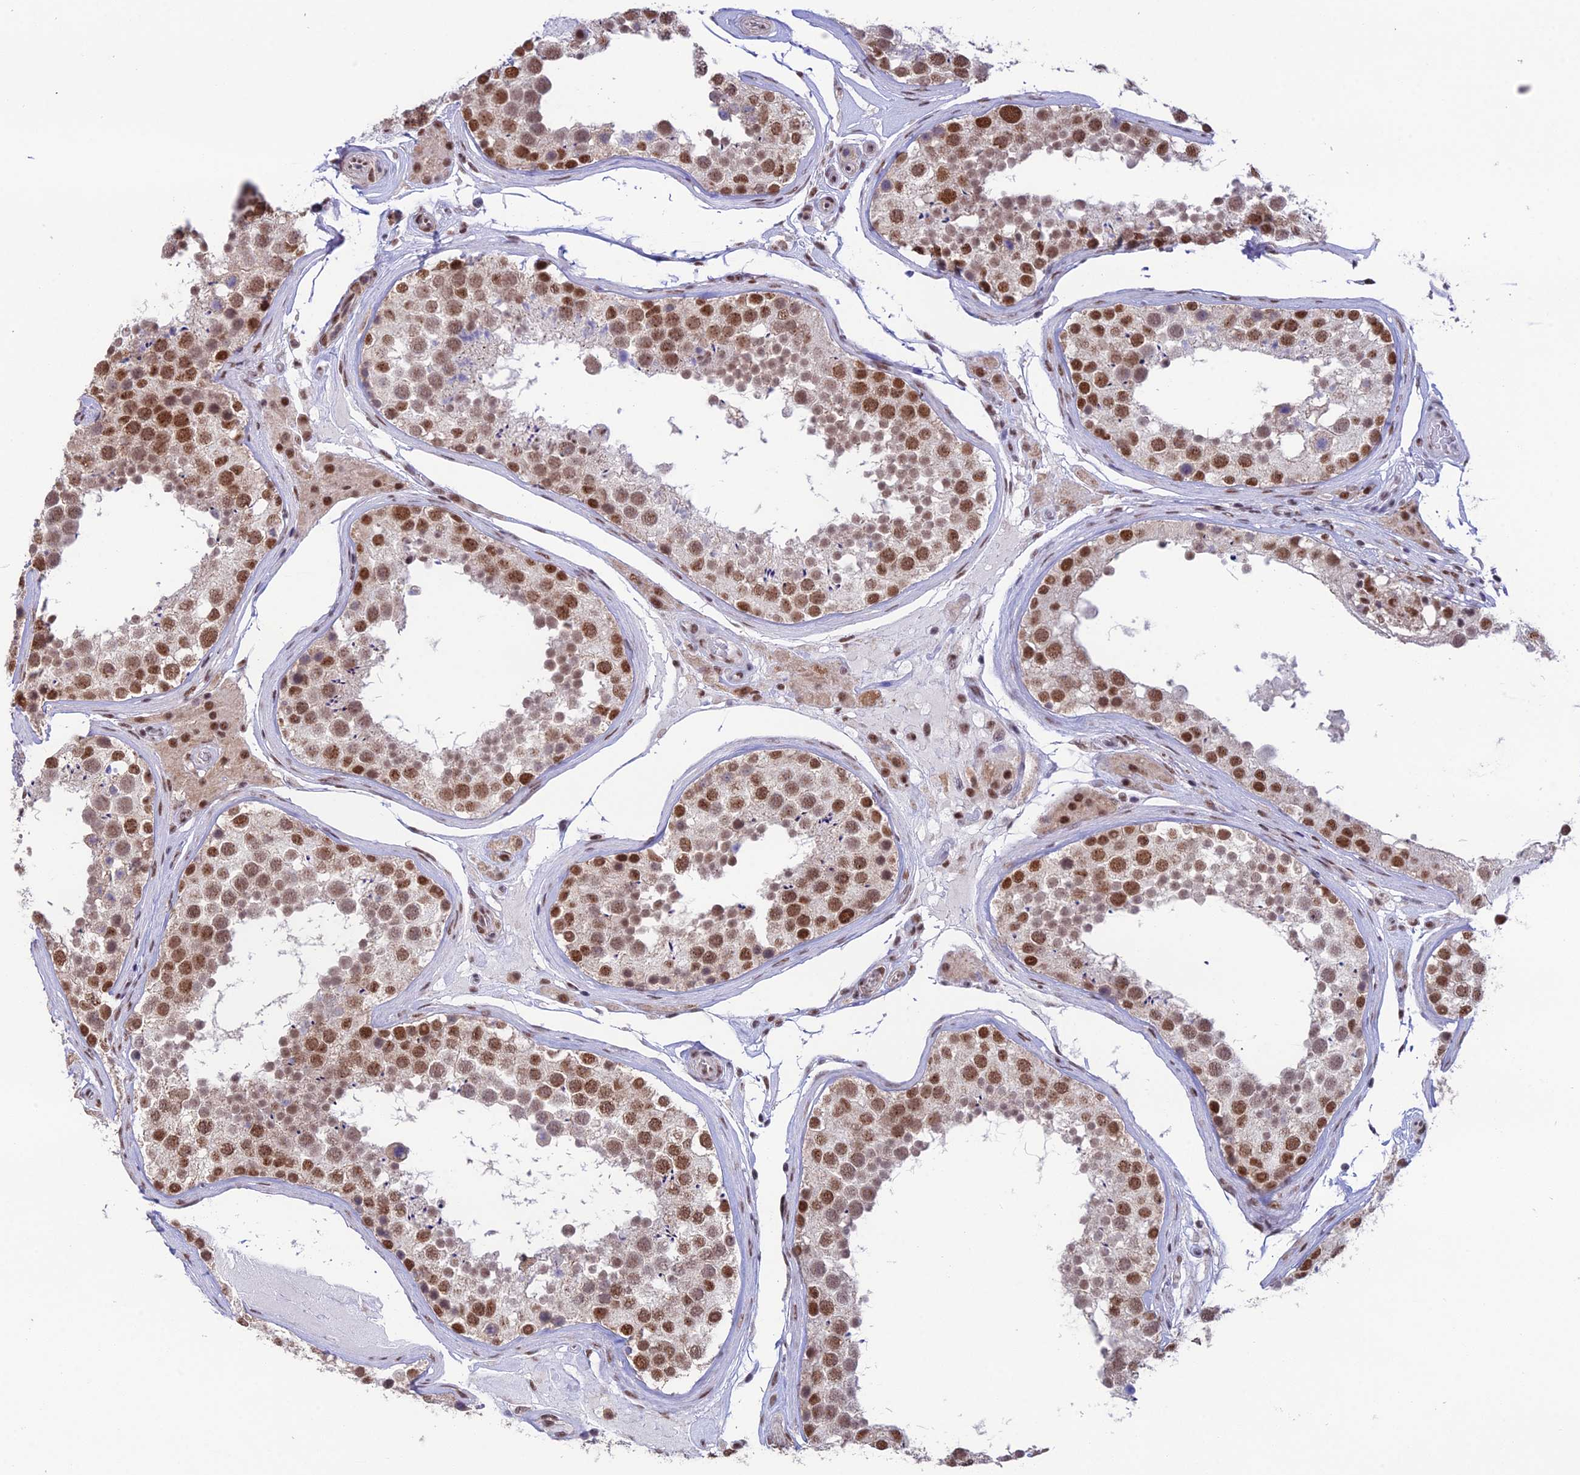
{"staining": {"intensity": "moderate", "quantity": ">75%", "location": "nuclear"}, "tissue": "testis", "cell_type": "Cells in seminiferous ducts", "image_type": "normal", "snomed": [{"axis": "morphology", "description": "Normal tissue, NOS"}, {"axis": "topography", "description": "Testis"}], "caption": "Testis stained for a protein (brown) reveals moderate nuclear positive positivity in approximately >75% of cells in seminiferous ducts.", "gene": "THOC7", "patient": {"sex": "male", "age": 46}}